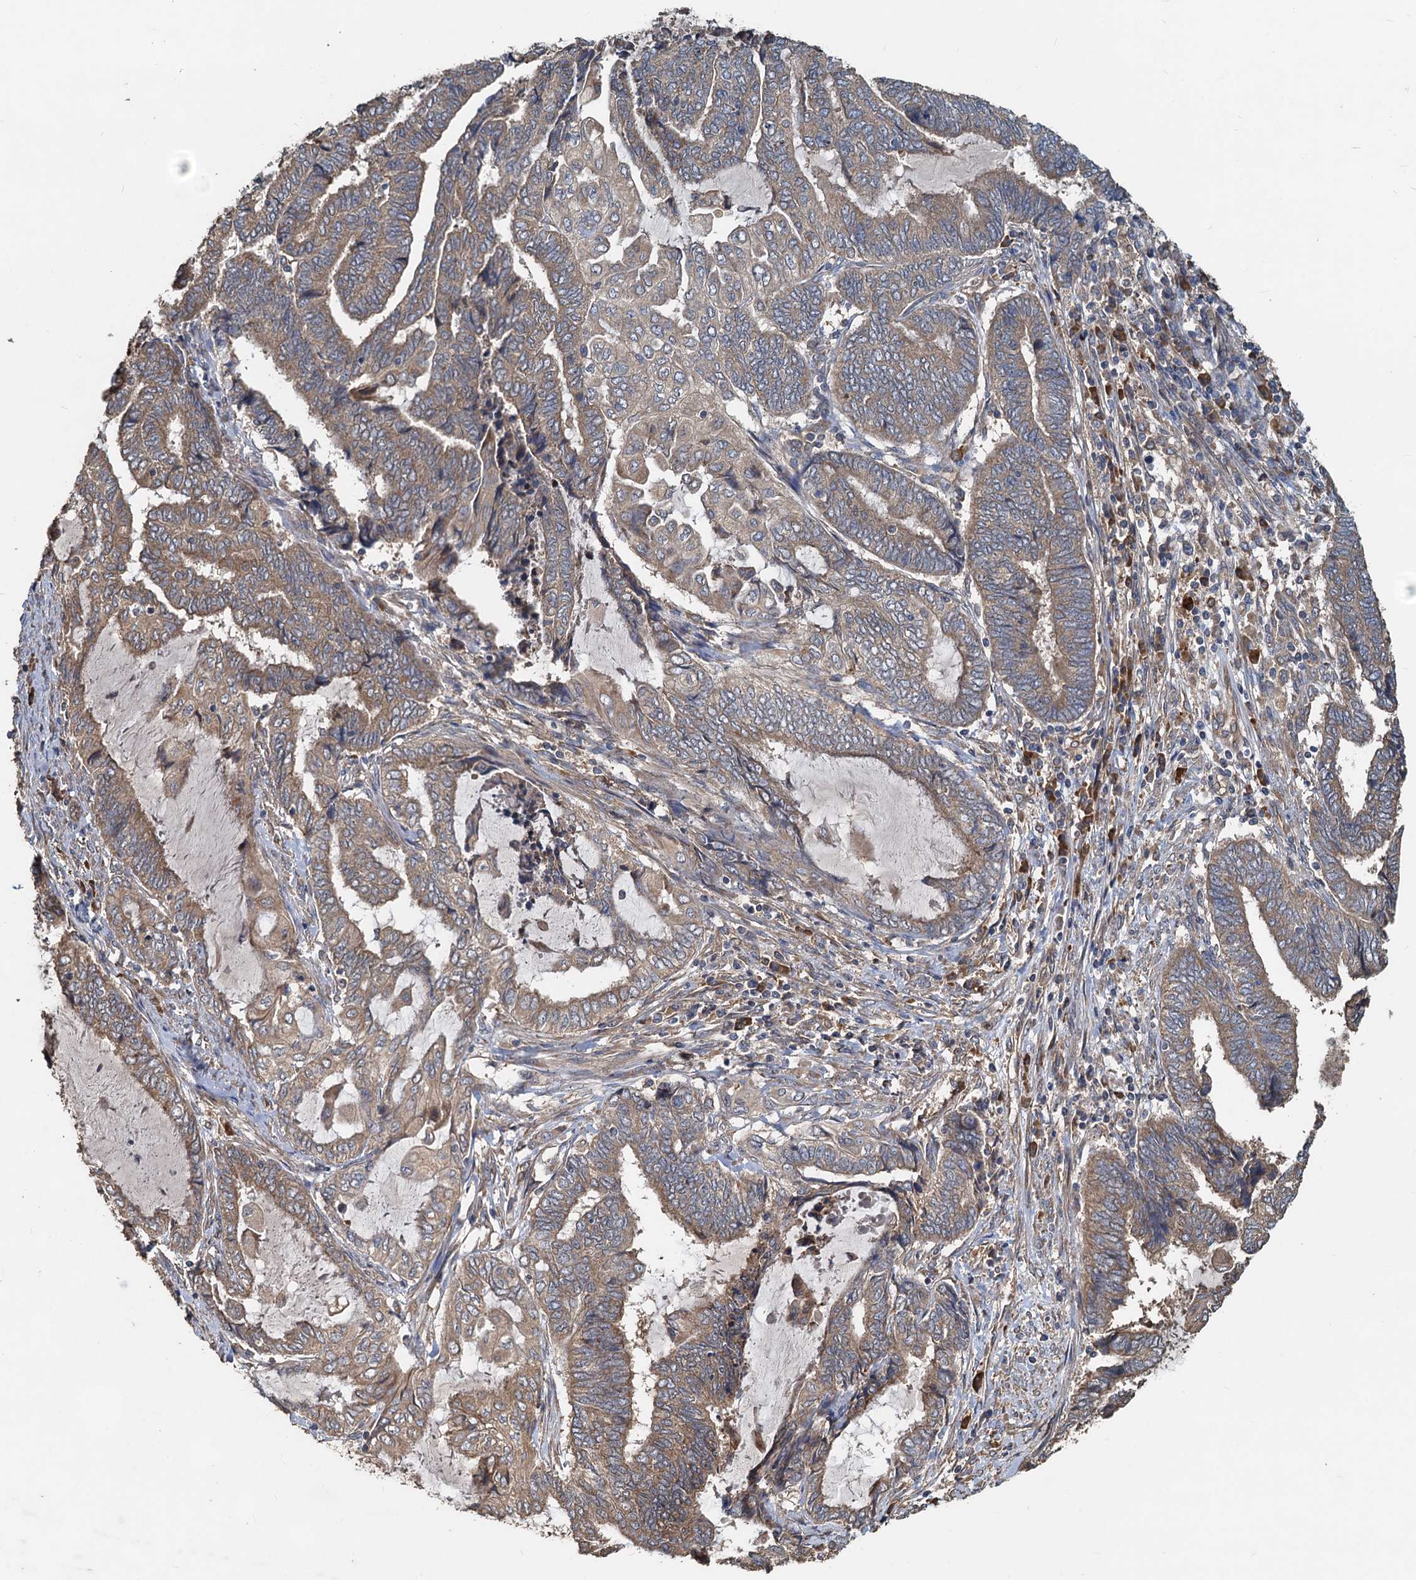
{"staining": {"intensity": "moderate", "quantity": "25%-75%", "location": "cytoplasmic/membranous"}, "tissue": "endometrial cancer", "cell_type": "Tumor cells", "image_type": "cancer", "snomed": [{"axis": "morphology", "description": "Adenocarcinoma, NOS"}, {"axis": "topography", "description": "Uterus"}, {"axis": "topography", "description": "Endometrium"}], "caption": "This image exhibits immunohistochemistry (IHC) staining of human endometrial cancer, with medium moderate cytoplasmic/membranous expression in approximately 25%-75% of tumor cells.", "gene": "HYI", "patient": {"sex": "female", "age": 70}}